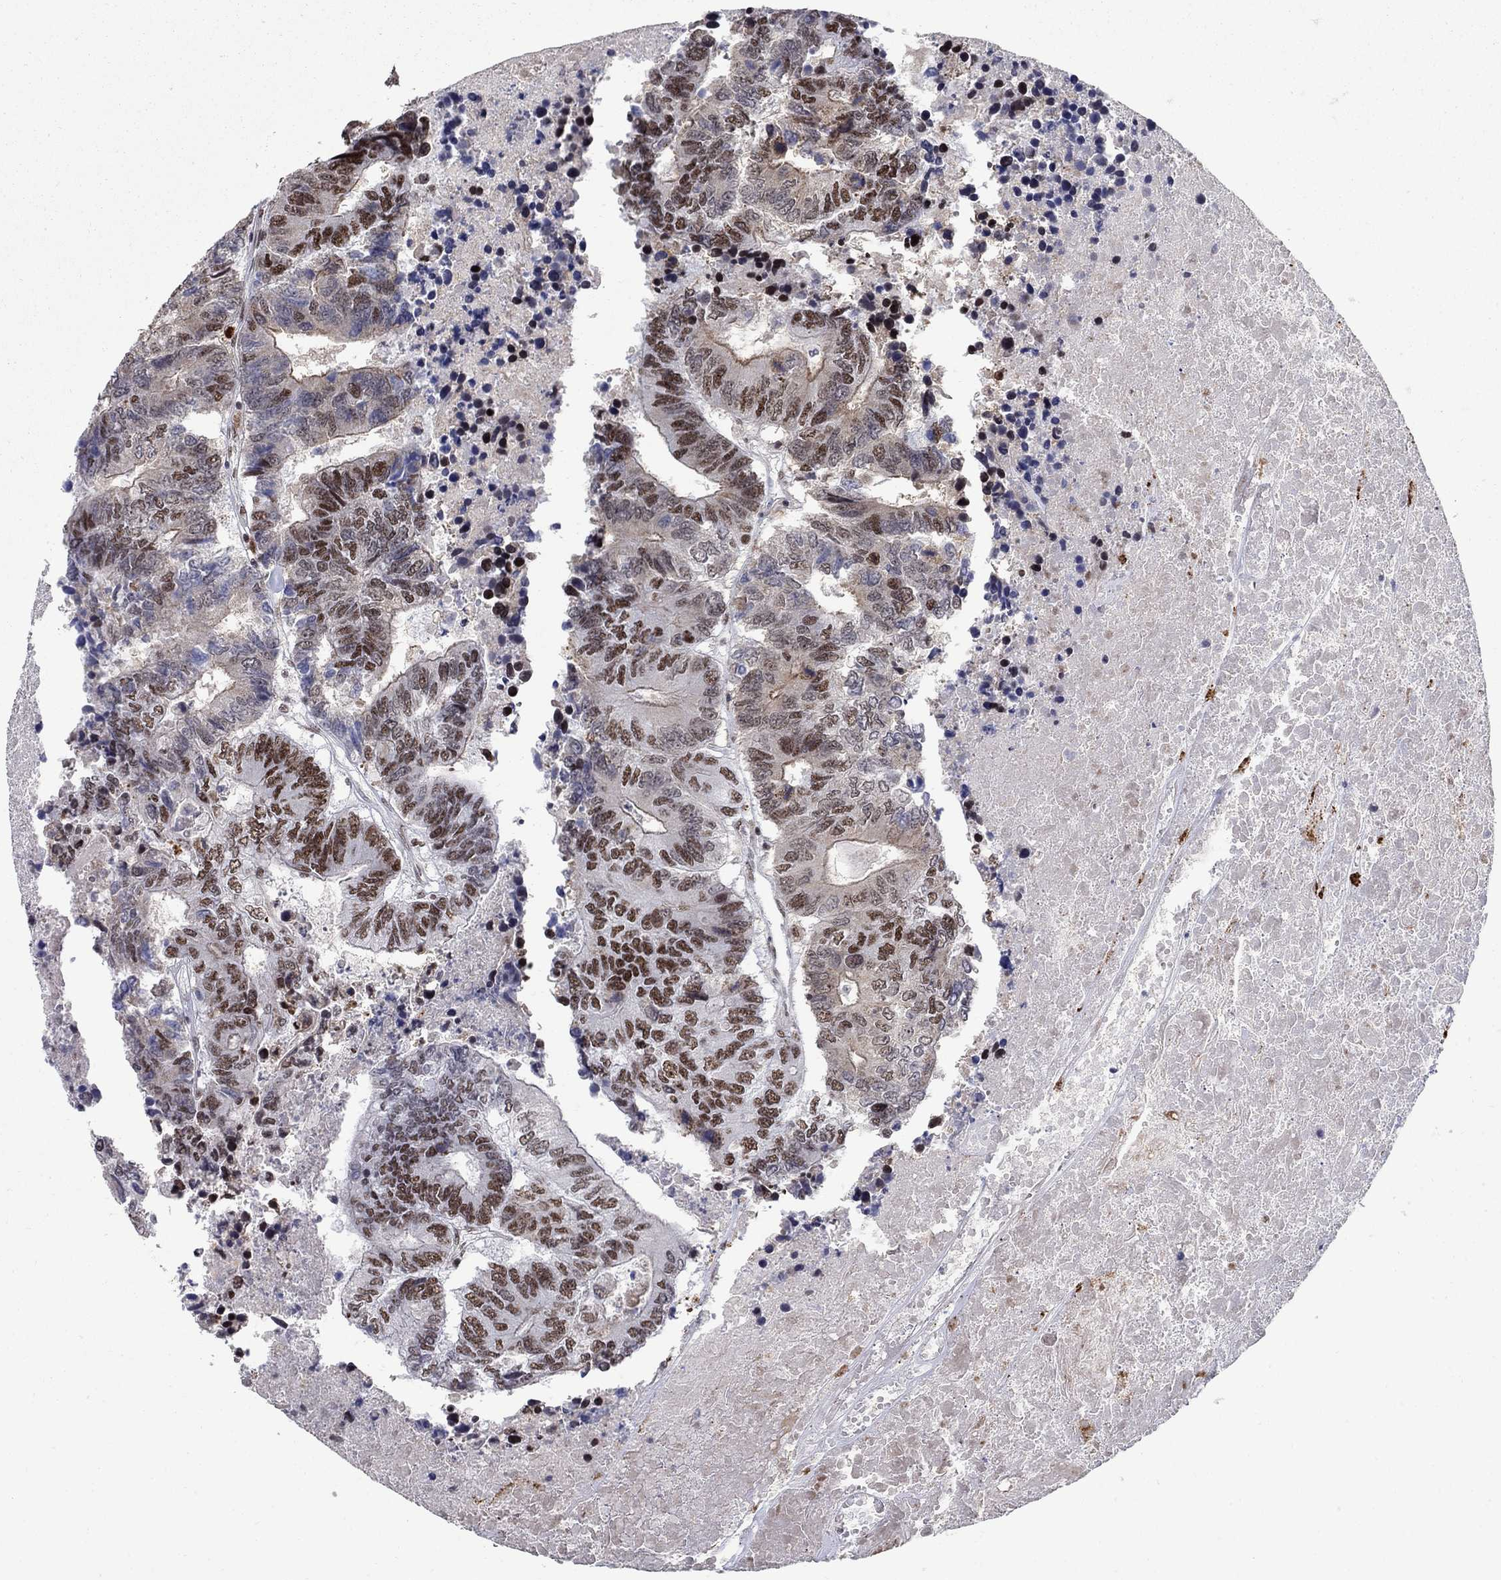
{"staining": {"intensity": "strong", "quantity": ">75%", "location": "nuclear"}, "tissue": "colorectal cancer", "cell_type": "Tumor cells", "image_type": "cancer", "snomed": [{"axis": "morphology", "description": "Adenocarcinoma, NOS"}, {"axis": "topography", "description": "Colon"}], "caption": "Protein staining of colorectal cancer (adenocarcinoma) tissue shows strong nuclear positivity in about >75% of tumor cells. (Stains: DAB (3,3'-diaminobenzidine) in brown, nuclei in blue, Microscopy: brightfield microscopy at high magnification).", "gene": "PNISR", "patient": {"sex": "female", "age": 48}}